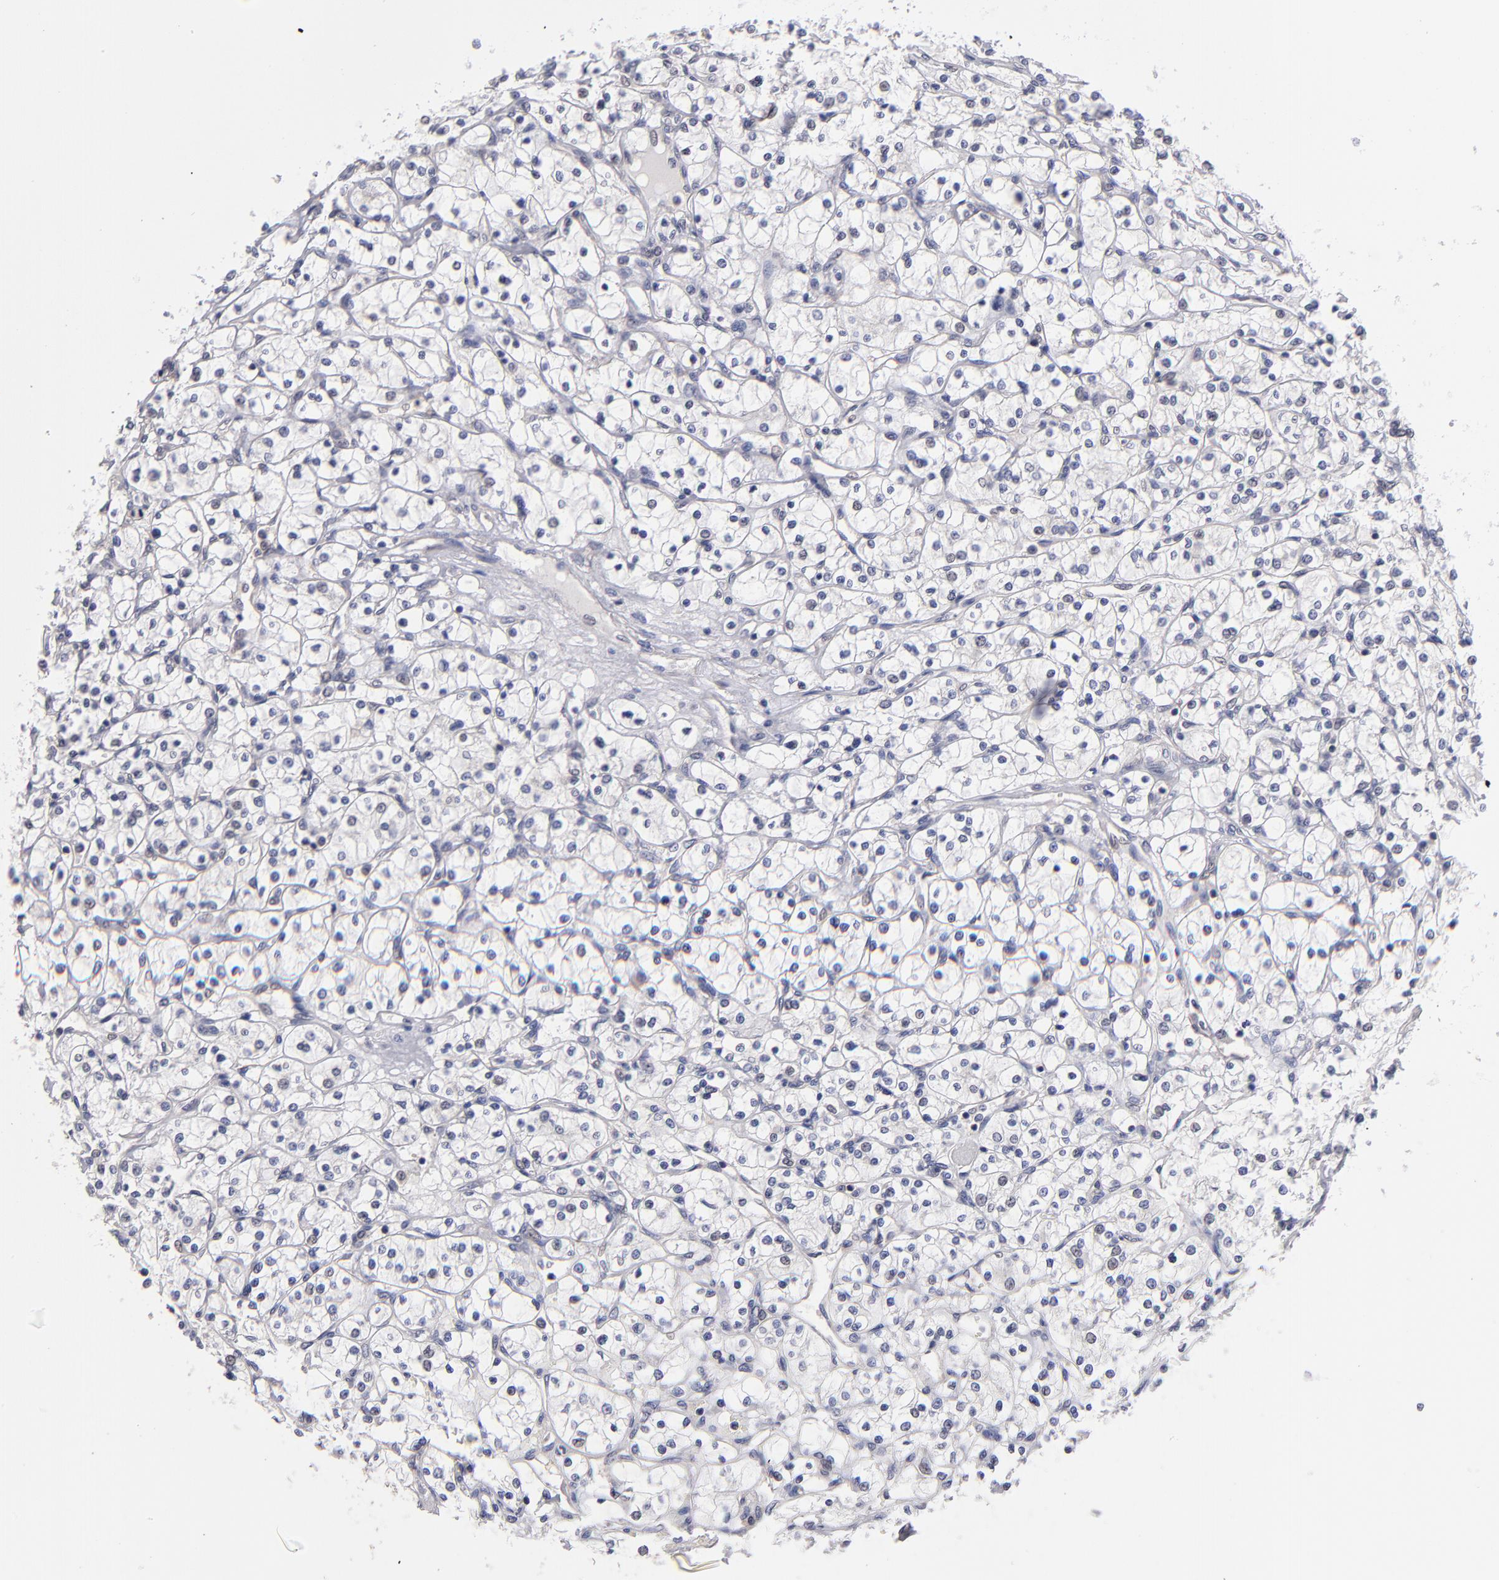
{"staining": {"intensity": "negative", "quantity": "none", "location": "none"}, "tissue": "renal cancer", "cell_type": "Tumor cells", "image_type": "cancer", "snomed": [{"axis": "morphology", "description": "Adenocarcinoma, NOS"}, {"axis": "topography", "description": "Kidney"}], "caption": "This is an immunohistochemistry (IHC) micrograph of renal adenocarcinoma. There is no expression in tumor cells.", "gene": "EIF3L", "patient": {"sex": "male", "age": 61}}